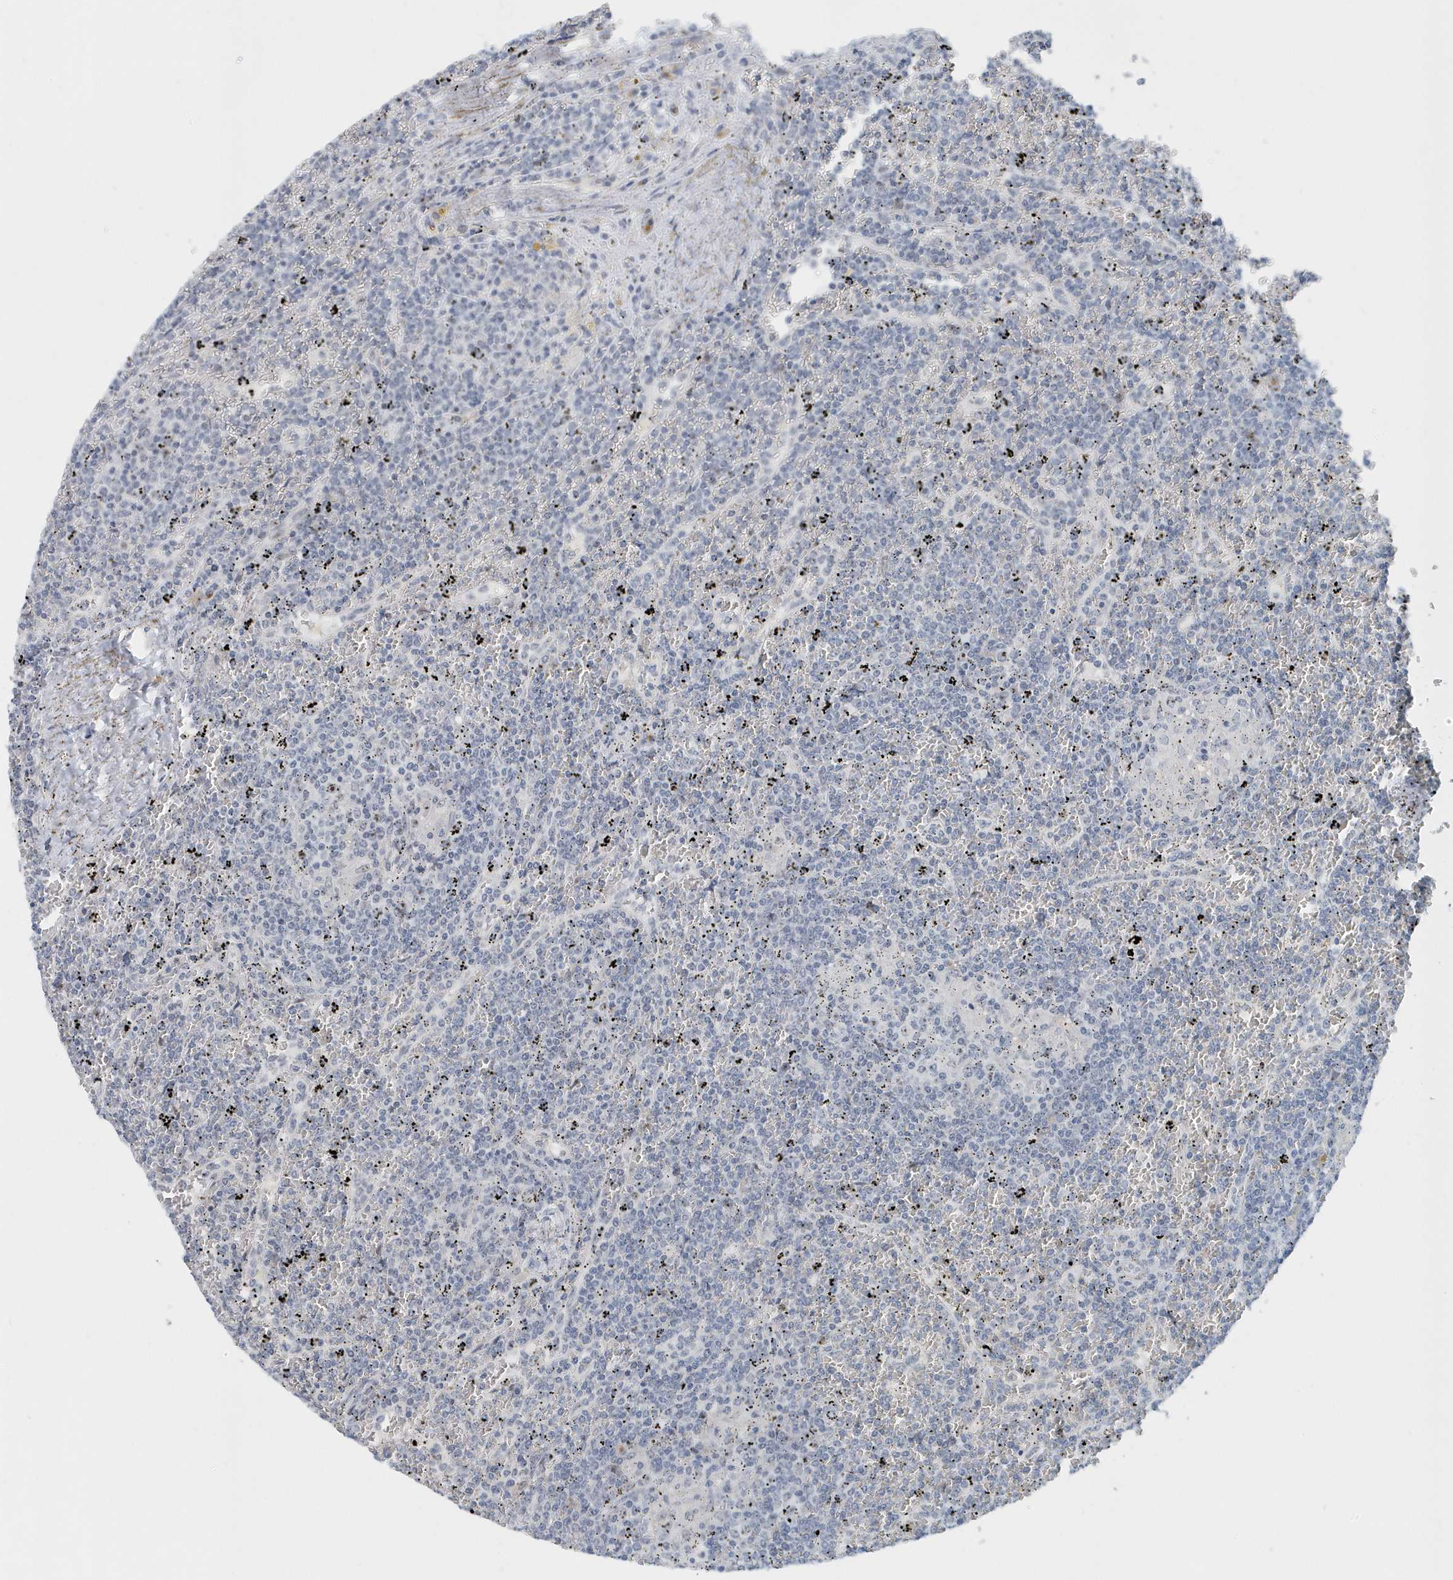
{"staining": {"intensity": "negative", "quantity": "none", "location": "none"}, "tissue": "lymphoma", "cell_type": "Tumor cells", "image_type": "cancer", "snomed": [{"axis": "morphology", "description": "Malignant lymphoma, non-Hodgkin's type, Low grade"}, {"axis": "topography", "description": "Spleen"}], "caption": "Immunohistochemistry histopathology image of human lymphoma stained for a protein (brown), which exhibits no positivity in tumor cells. (DAB (3,3'-diaminobenzidine) immunohistochemistry (IHC), high magnification).", "gene": "RPF2", "patient": {"sex": "female", "age": 19}}